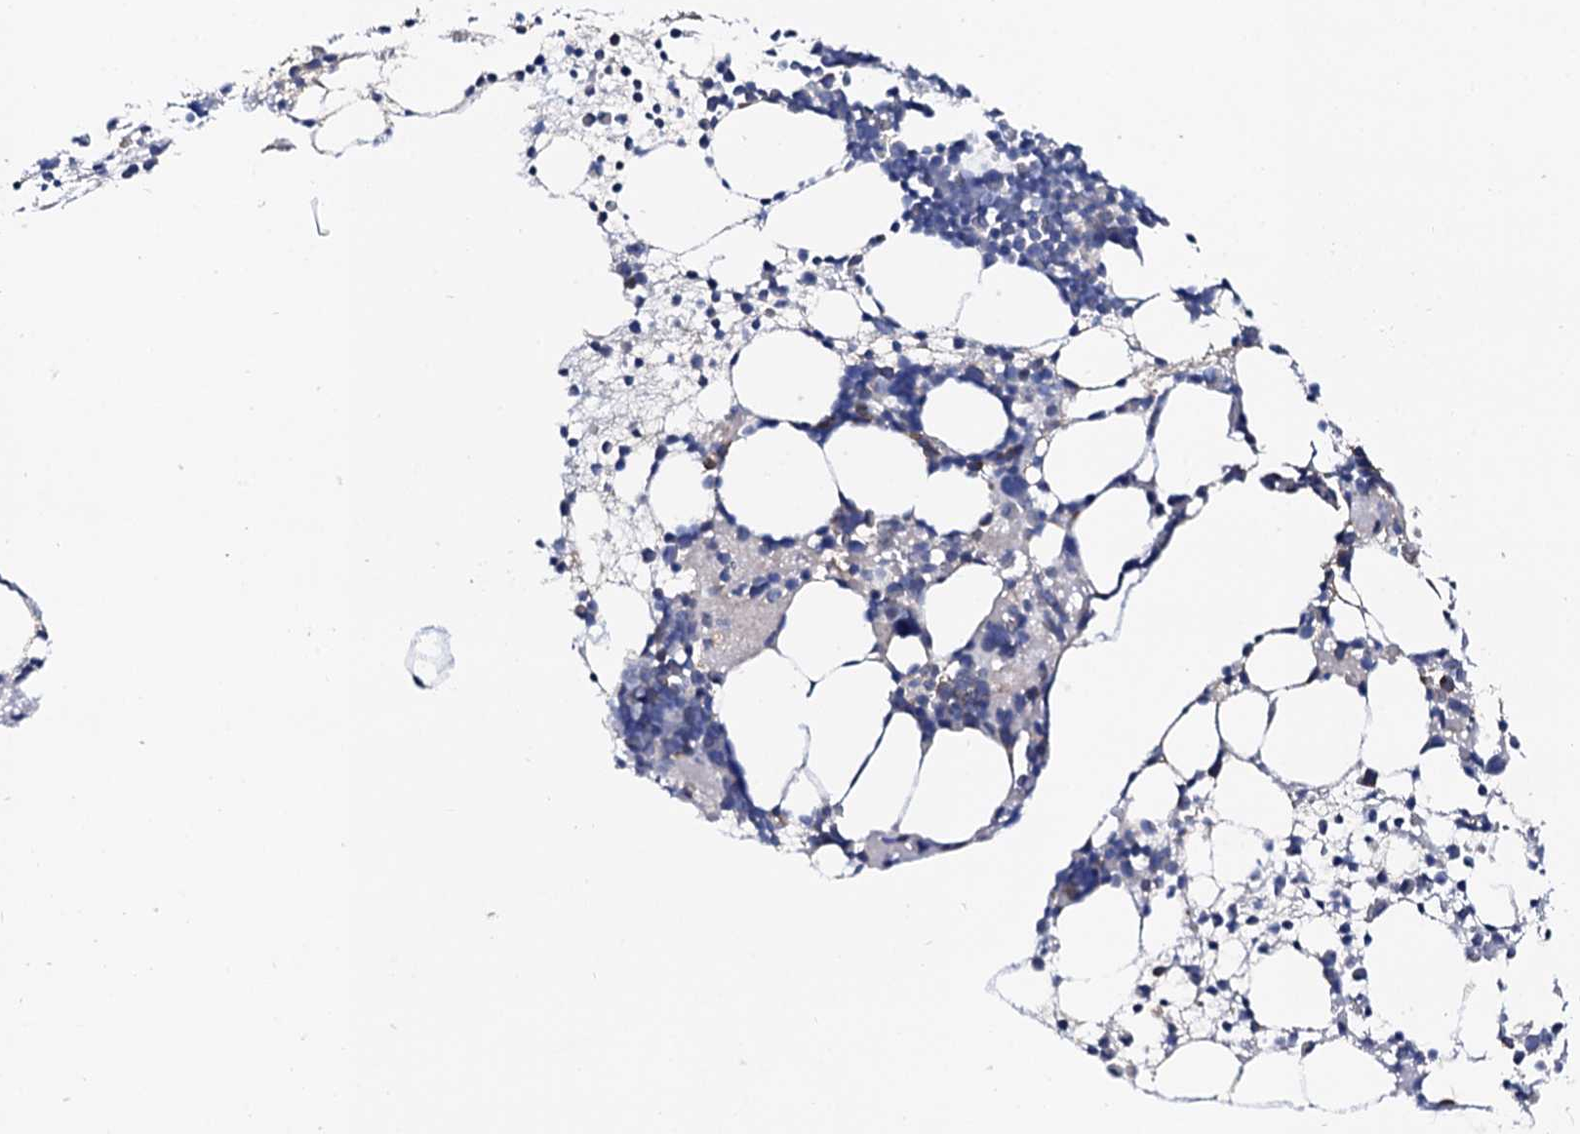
{"staining": {"intensity": "negative", "quantity": "none", "location": "none"}, "tissue": "bone marrow", "cell_type": "Hematopoietic cells", "image_type": "normal", "snomed": [{"axis": "morphology", "description": "Normal tissue, NOS"}, {"axis": "topography", "description": "Bone marrow"}], "caption": "Image shows no significant protein expression in hematopoietic cells of normal bone marrow. (Stains: DAB immunohistochemistry (IHC) with hematoxylin counter stain, Microscopy: brightfield microscopy at high magnification).", "gene": "NUP58", "patient": {"sex": "female", "age": 57}}